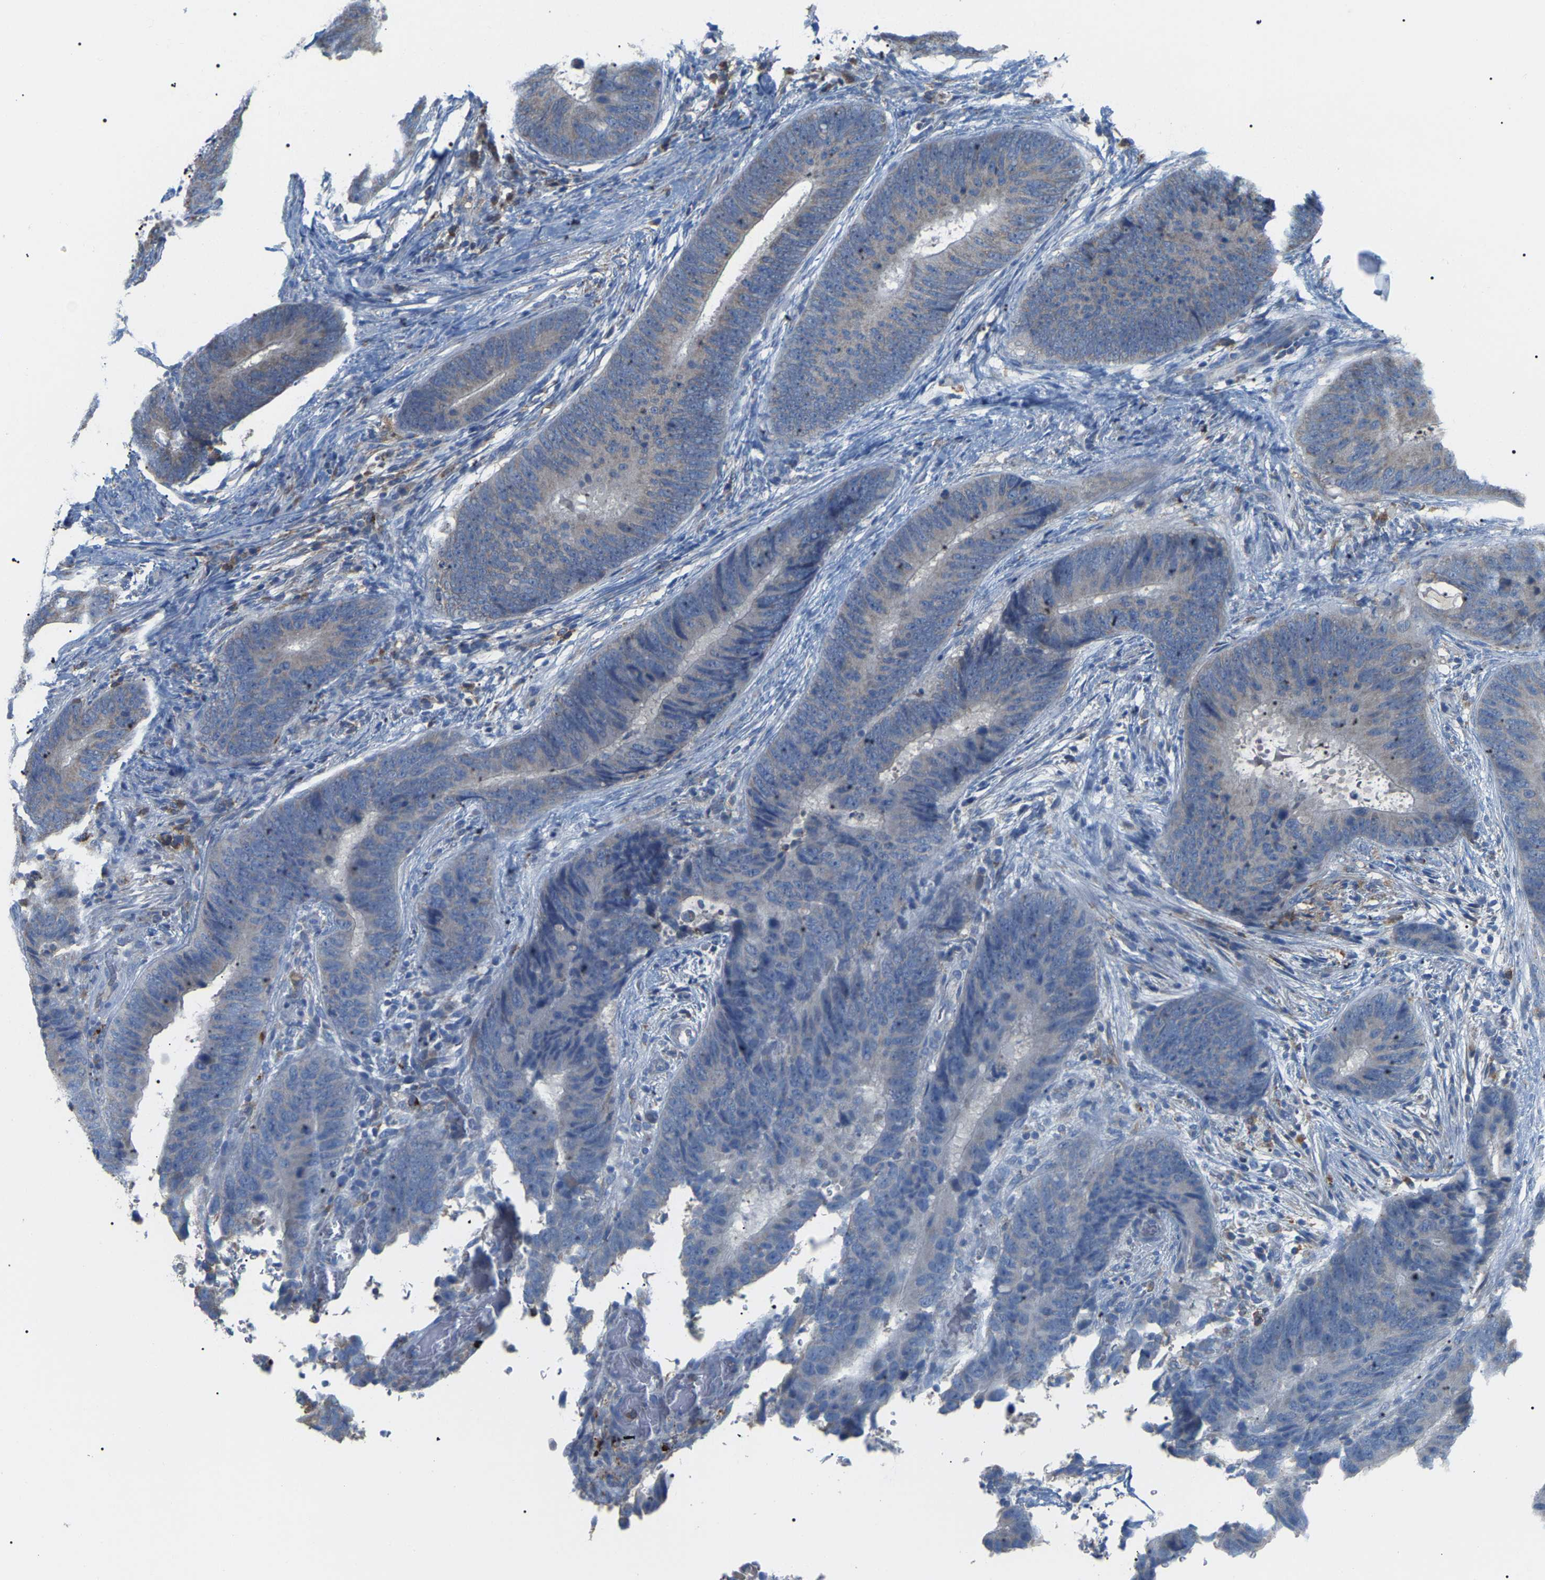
{"staining": {"intensity": "negative", "quantity": "none", "location": "none"}, "tissue": "colorectal cancer", "cell_type": "Tumor cells", "image_type": "cancer", "snomed": [{"axis": "morphology", "description": "Adenocarcinoma, NOS"}, {"axis": "topography", "description": "Colon"}], "caption": "DAB immunohistochemical staining of human colorectal cancer demonstrates no significant positivity in tumor cells.", "gene": "CROT", "patient": {"sex": "male", "age": 56}}